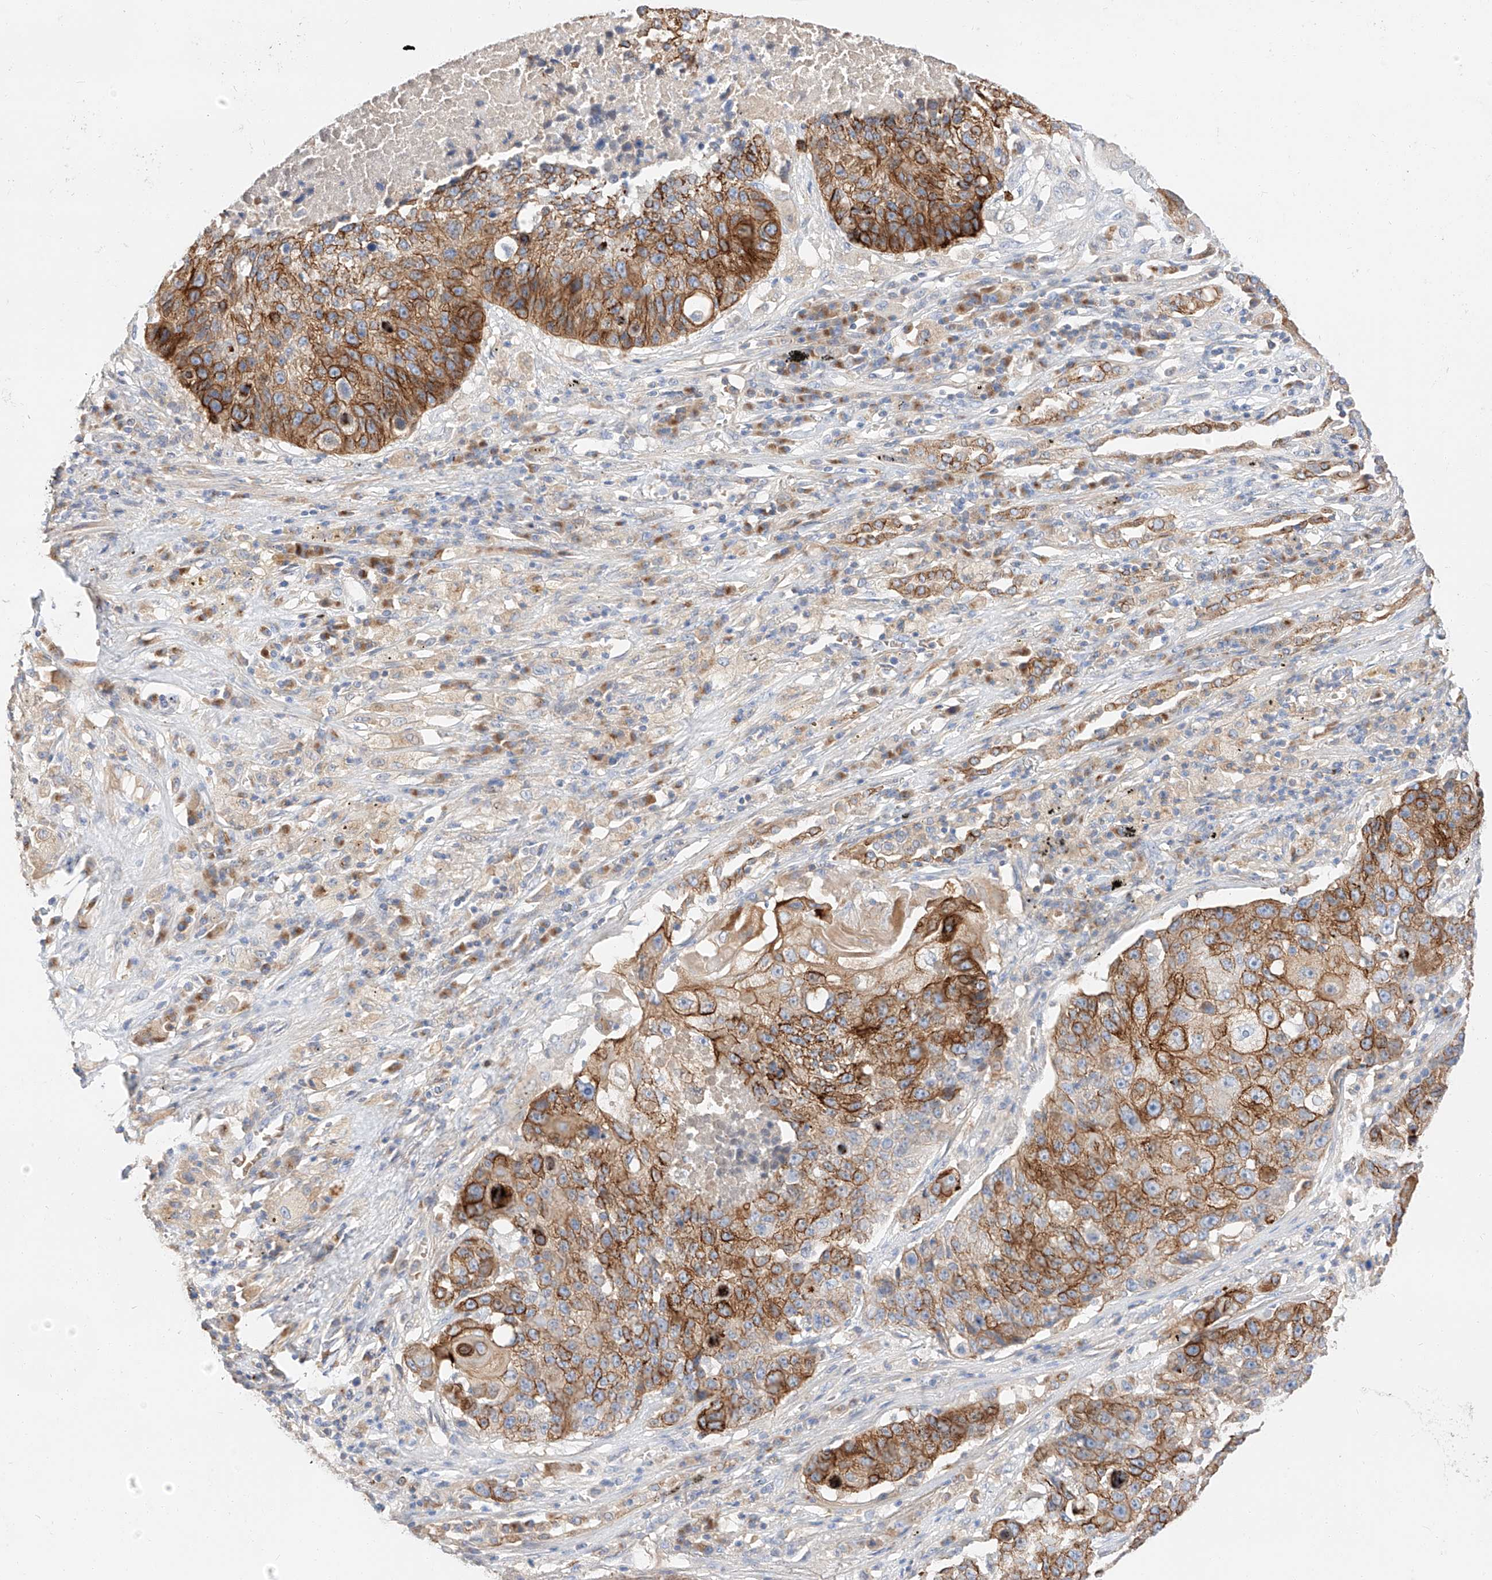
{"staining": {"intensity": "moderate", "quantity": ">75%", "location": "cytoplasmic/membranous"}, "tissue": "lung cancer", "cell_type": "Tumor cells", "image_type": "cancer", "snomed": [{"axis": "morphology", "description": "Squamous cell carcinoma, NOS"}, {"axis": "topography", "description": "Lung"}], "caption": "Immunohistochemistry (IHC) (DAB) staining of squamous cell carcinoma (lung) exhibits moderate cytoplasmic/membranous protein expression in approximately >75% of tumor cells. Using DAB (brown) and hematoxylin (blue) stains, captured at high magnification using brightfield microscopy.", "gene": "MAP7", "patient": {"sex": "male", "age": 61}}